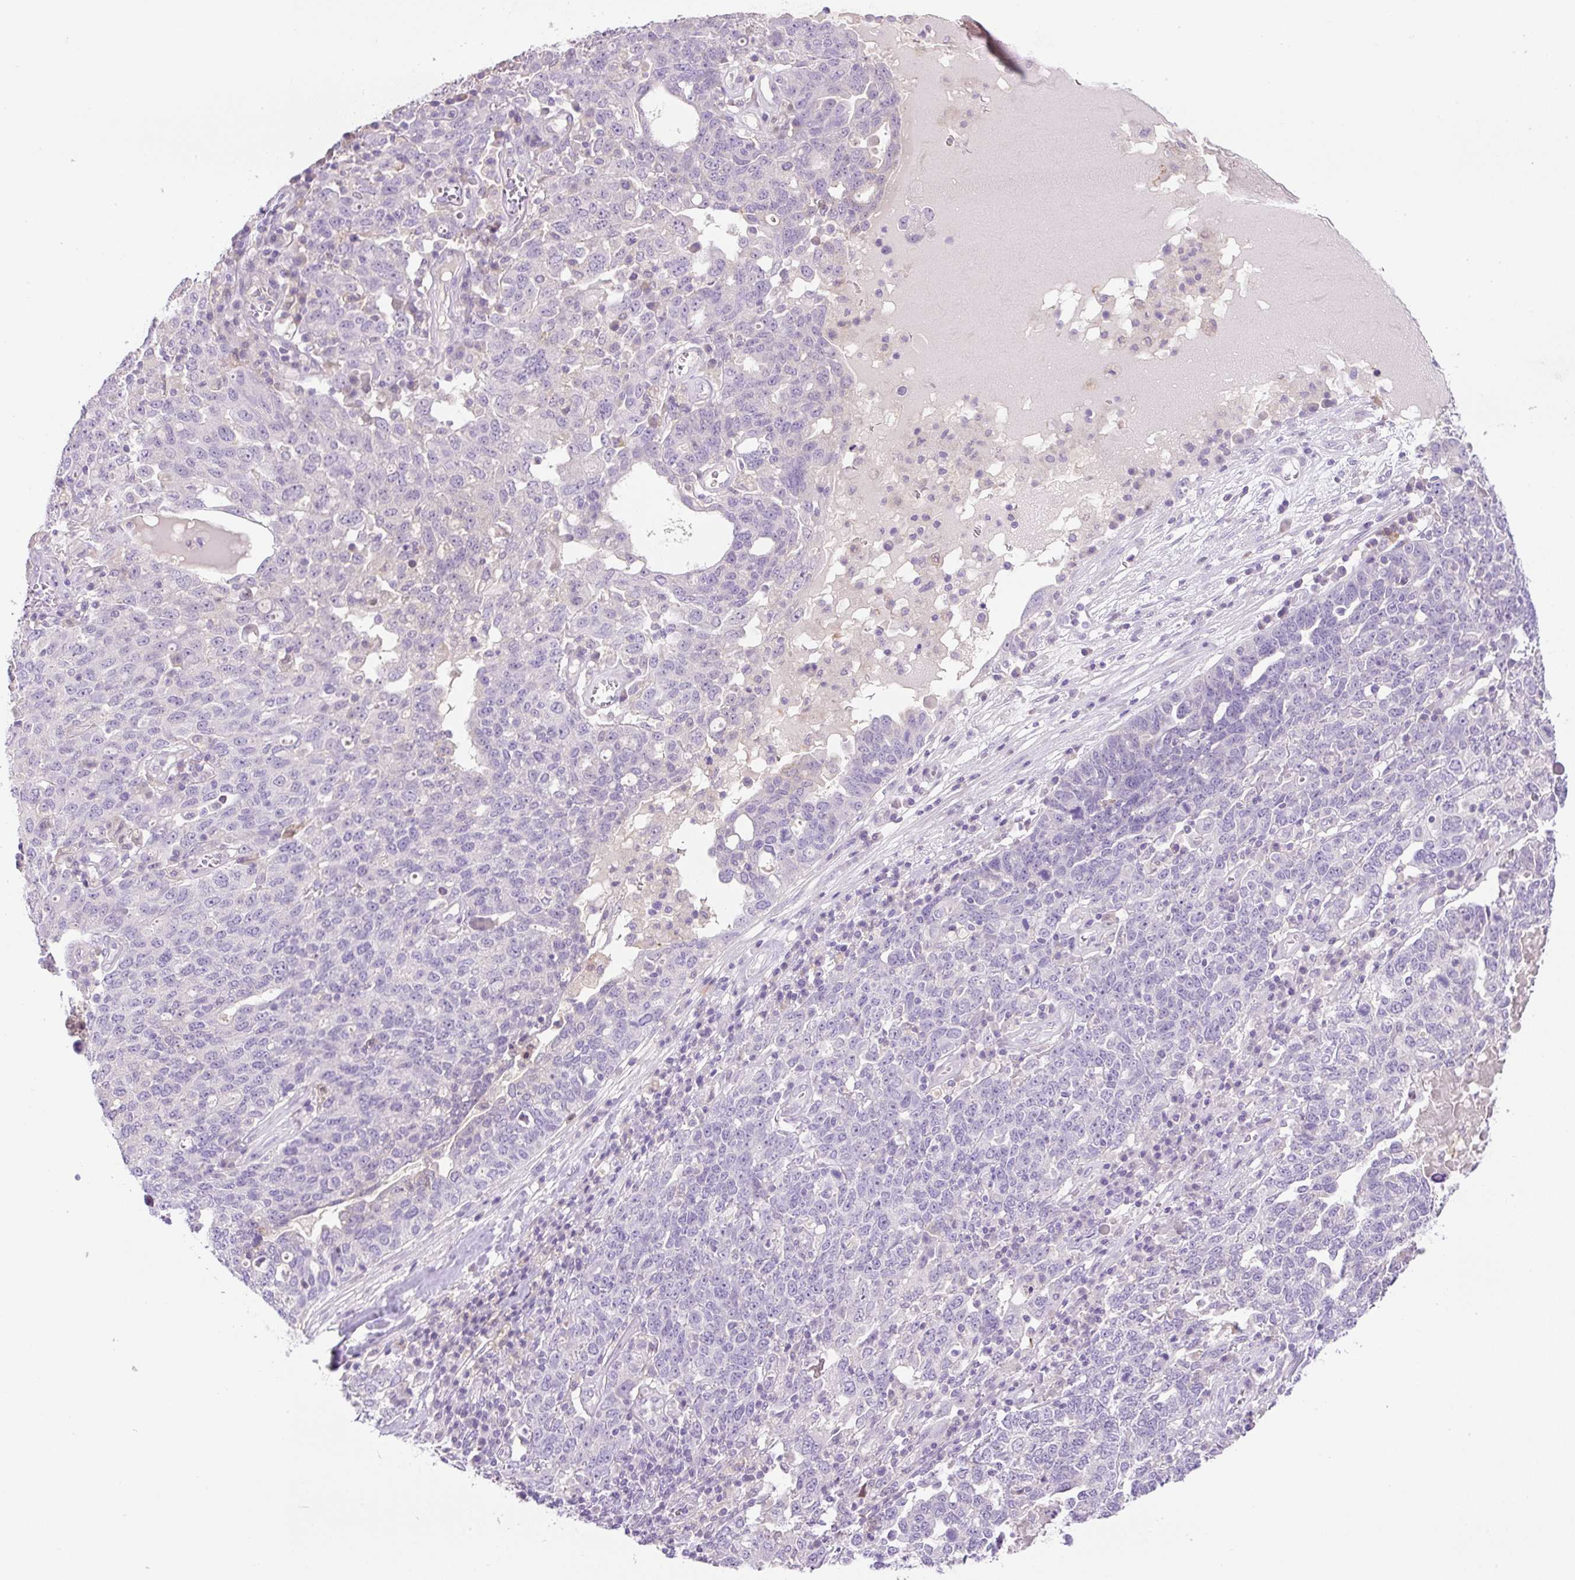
{"staining": {"intensity": "negative", "quantity": "none", "location": "none"}, "tissue": "ovarian cancer", "cell_type": "Tumor cells", "image_type": "cancer", "snomed": [{"axis": "morphology", "description": "Carcinoma, endometroid"}, {"axis": "topography", "description": "Ovary"}], "caption": "Tumor cells show no significant protein staining in ovarian cancer (endometroid carcinoma).", "gene": "NDST3", "patient": {"sex": "female", "age": 62}}